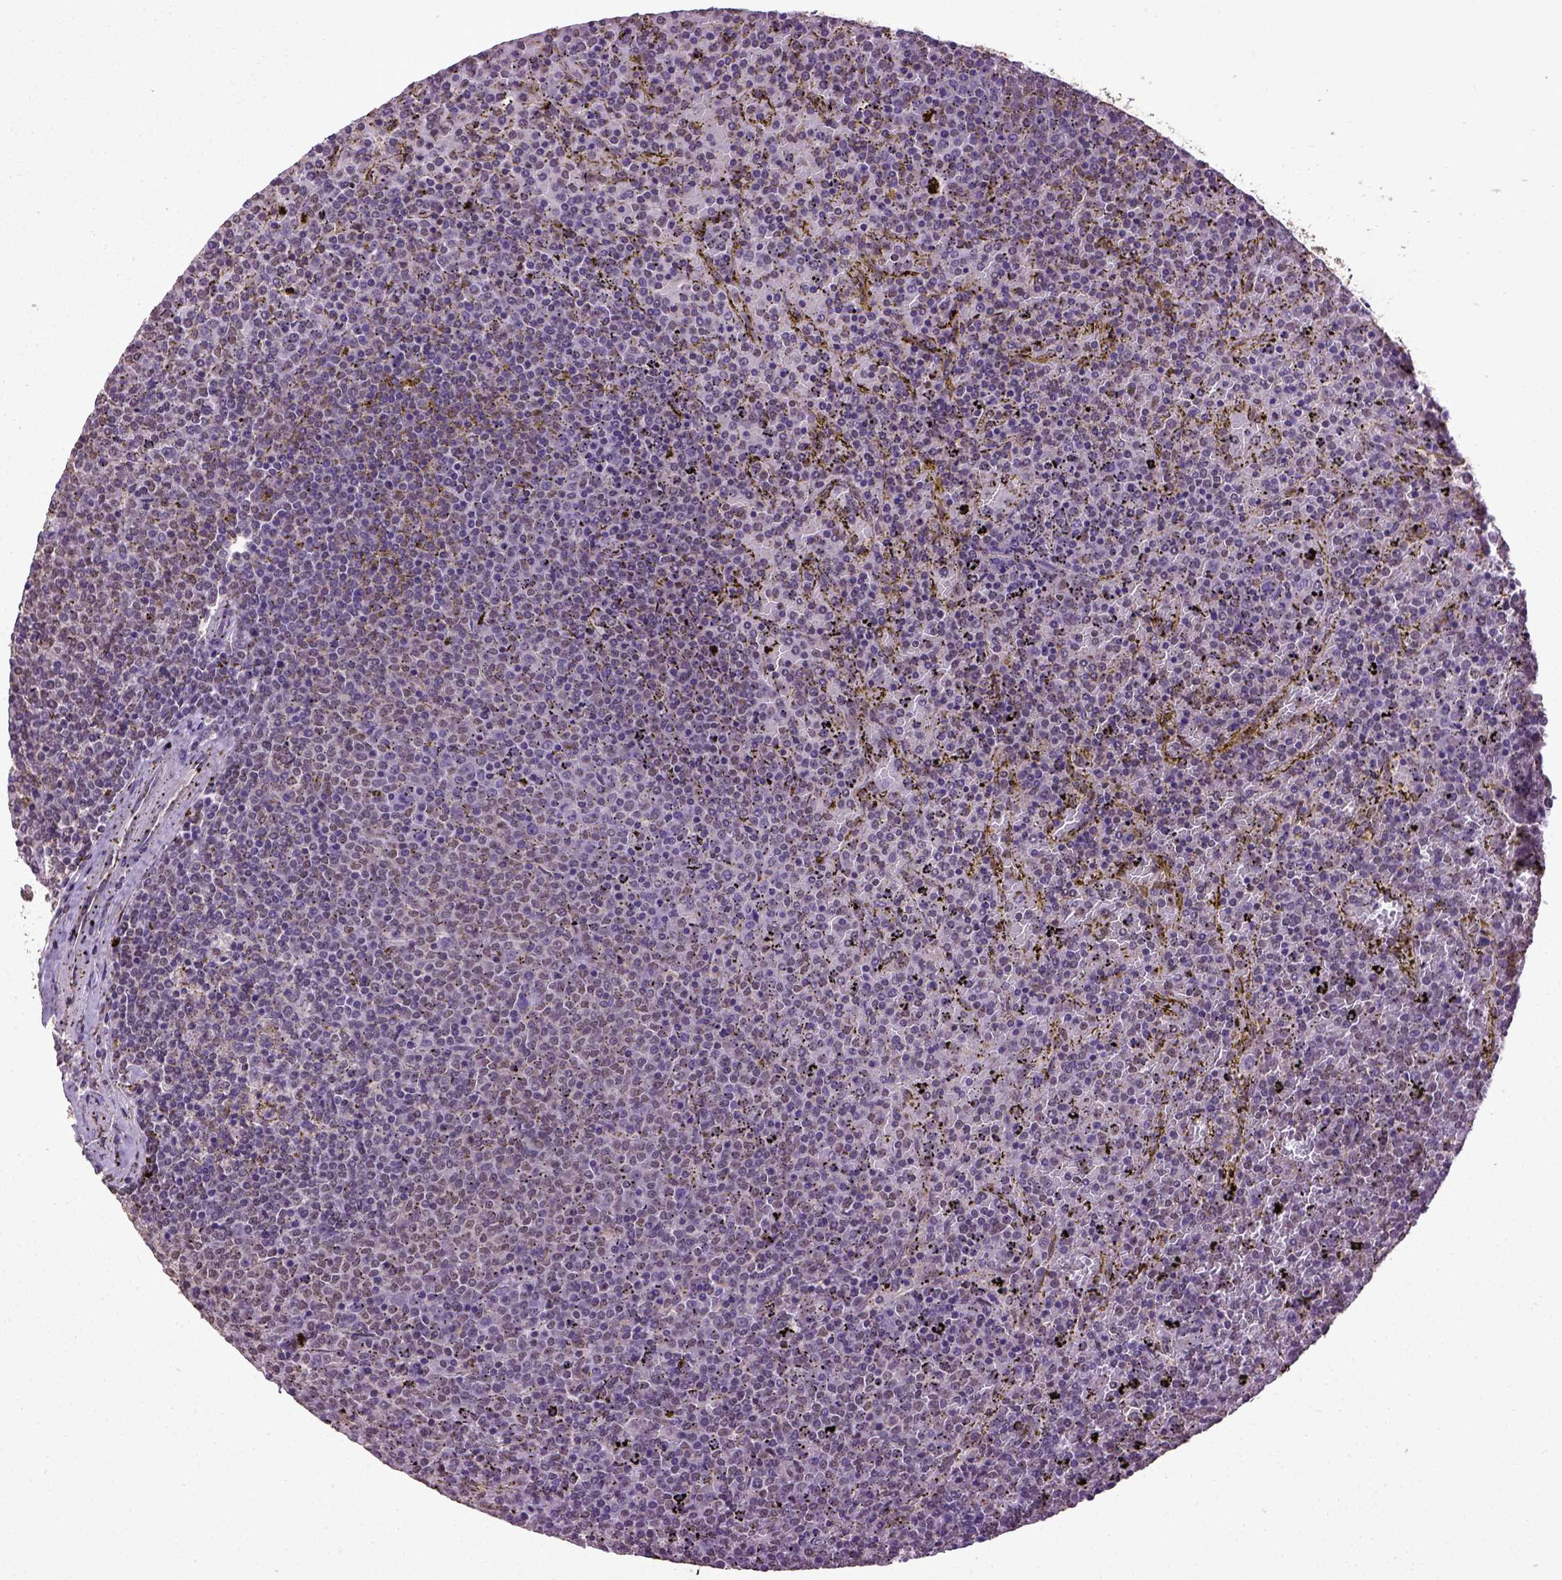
{"staining": {"intensity": "negative", "quantity": "none", "location": "none"}, "tissue": "lymphoma", "cell_type": "Tumor cells", "image_type": "cancer", "snomed": [{"axis": "morphology", "description": "Malignant lymphoma, non-Hodgkin's type, Low grade"}, {"axis": "topography", "description": "Spleen"}], "caption": "DAB (3,3'-diaminobenzidine) immunohistochemical staining of low-grade malignant lymphoma, non-Hodgkin's type reveals no significant staining in tumor cells. (DAB IHC with hematoxylin counter stain).", "gene": "UBA3", "patient": {"sex": "female", "age": 77}}